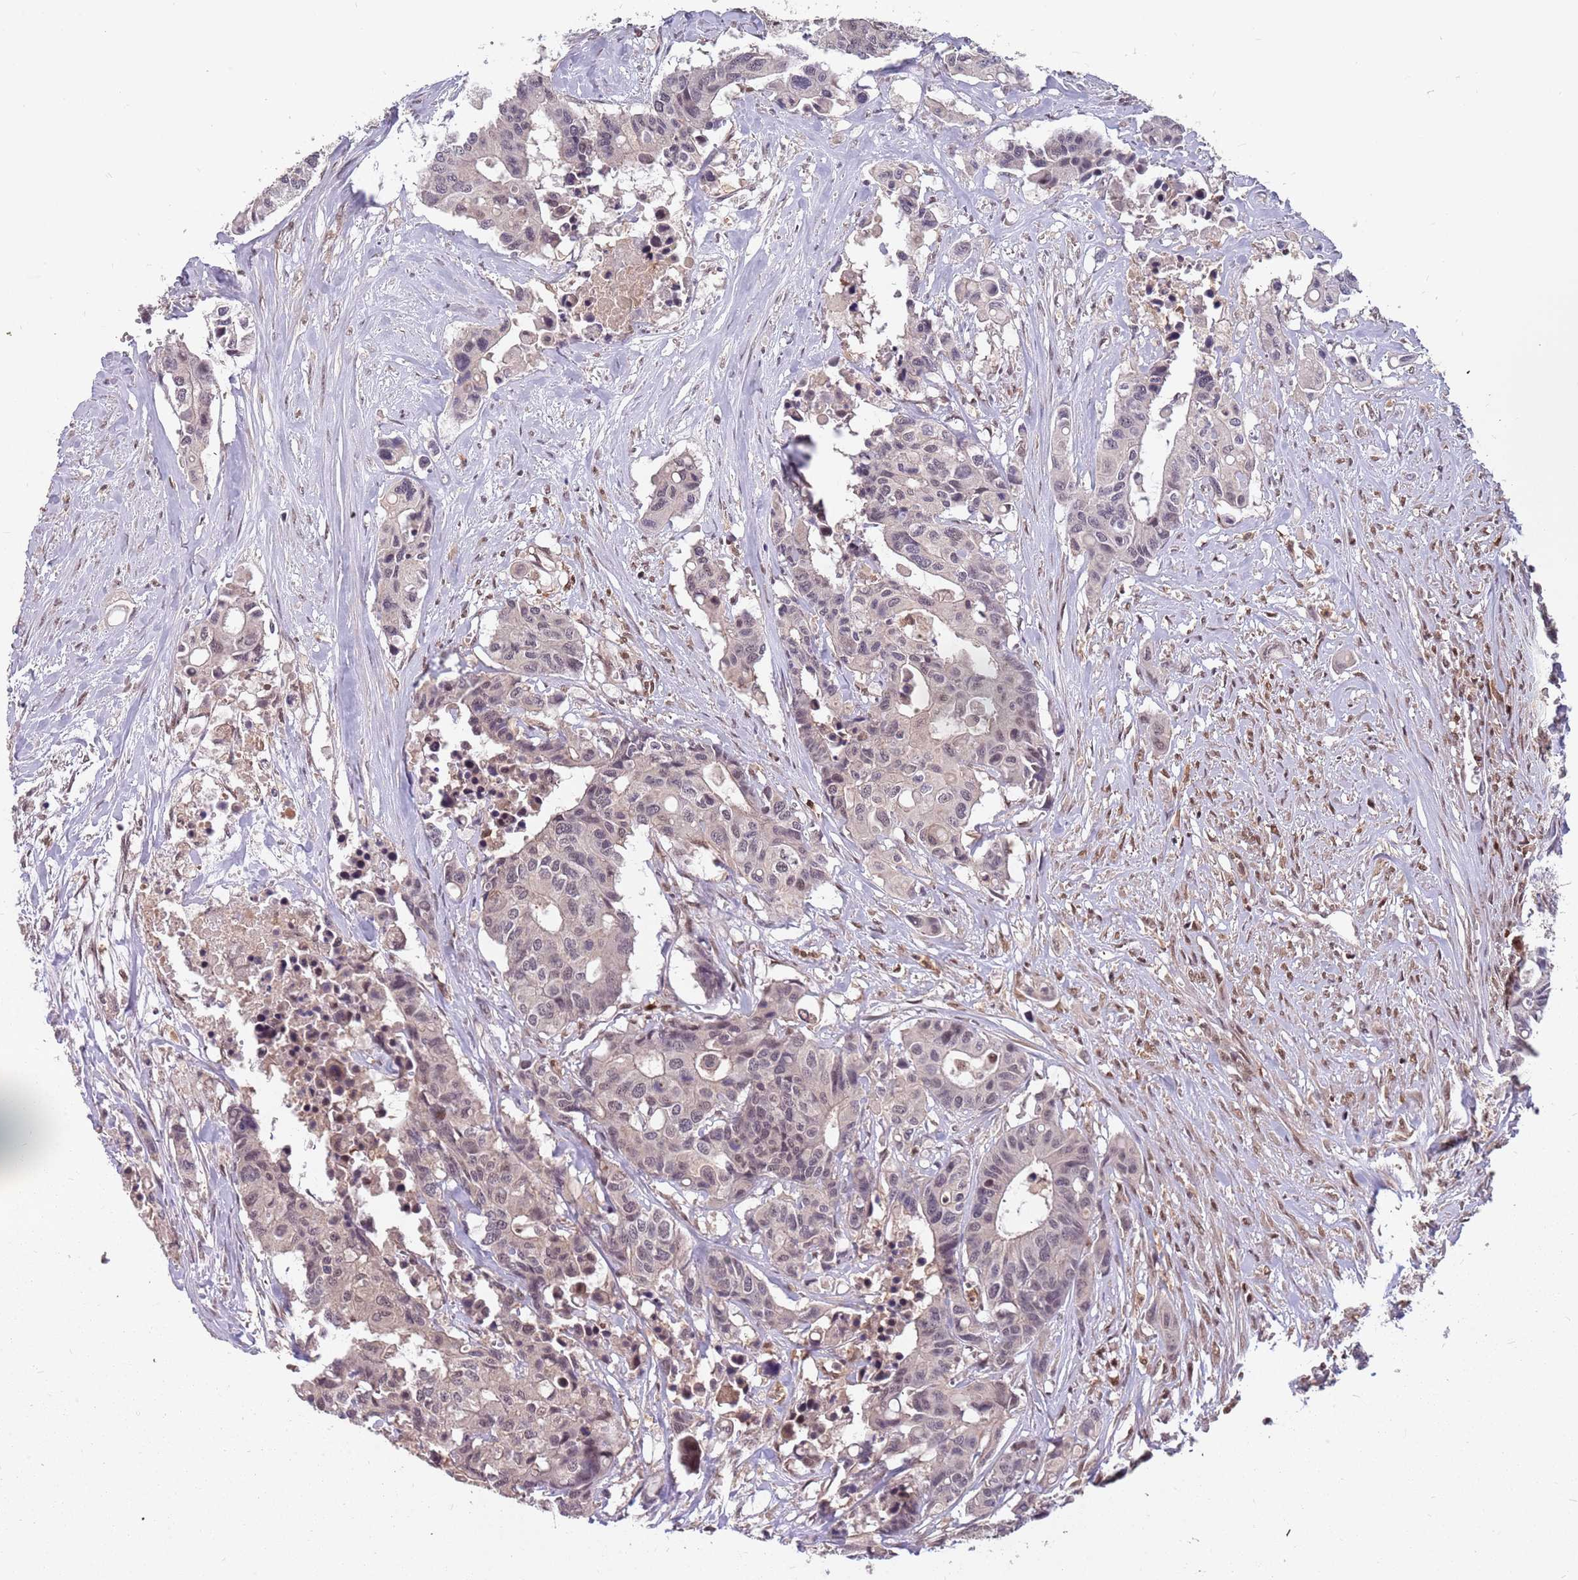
{"staining": {"intensity": "weak", "quantity": "25%-75%", "location": "nuclear"}, "tissue": "colorectal cancer", "cell_type": "Tumor cells", "image_type": "cancer", "snomed": [{"axis": "morphology", "description": "Adenocarcinoma, NOS"}, {"axis": "topography", "description": "Colon"}], "caption": "Human colorectal cancer (adenocarcinoma) stained with a brown dye exhibits weak nuclear positive expression in about 25%-75% of tumor cells.", "gene": "GBP2", "patient": {"sex": "male", "age": 77}}